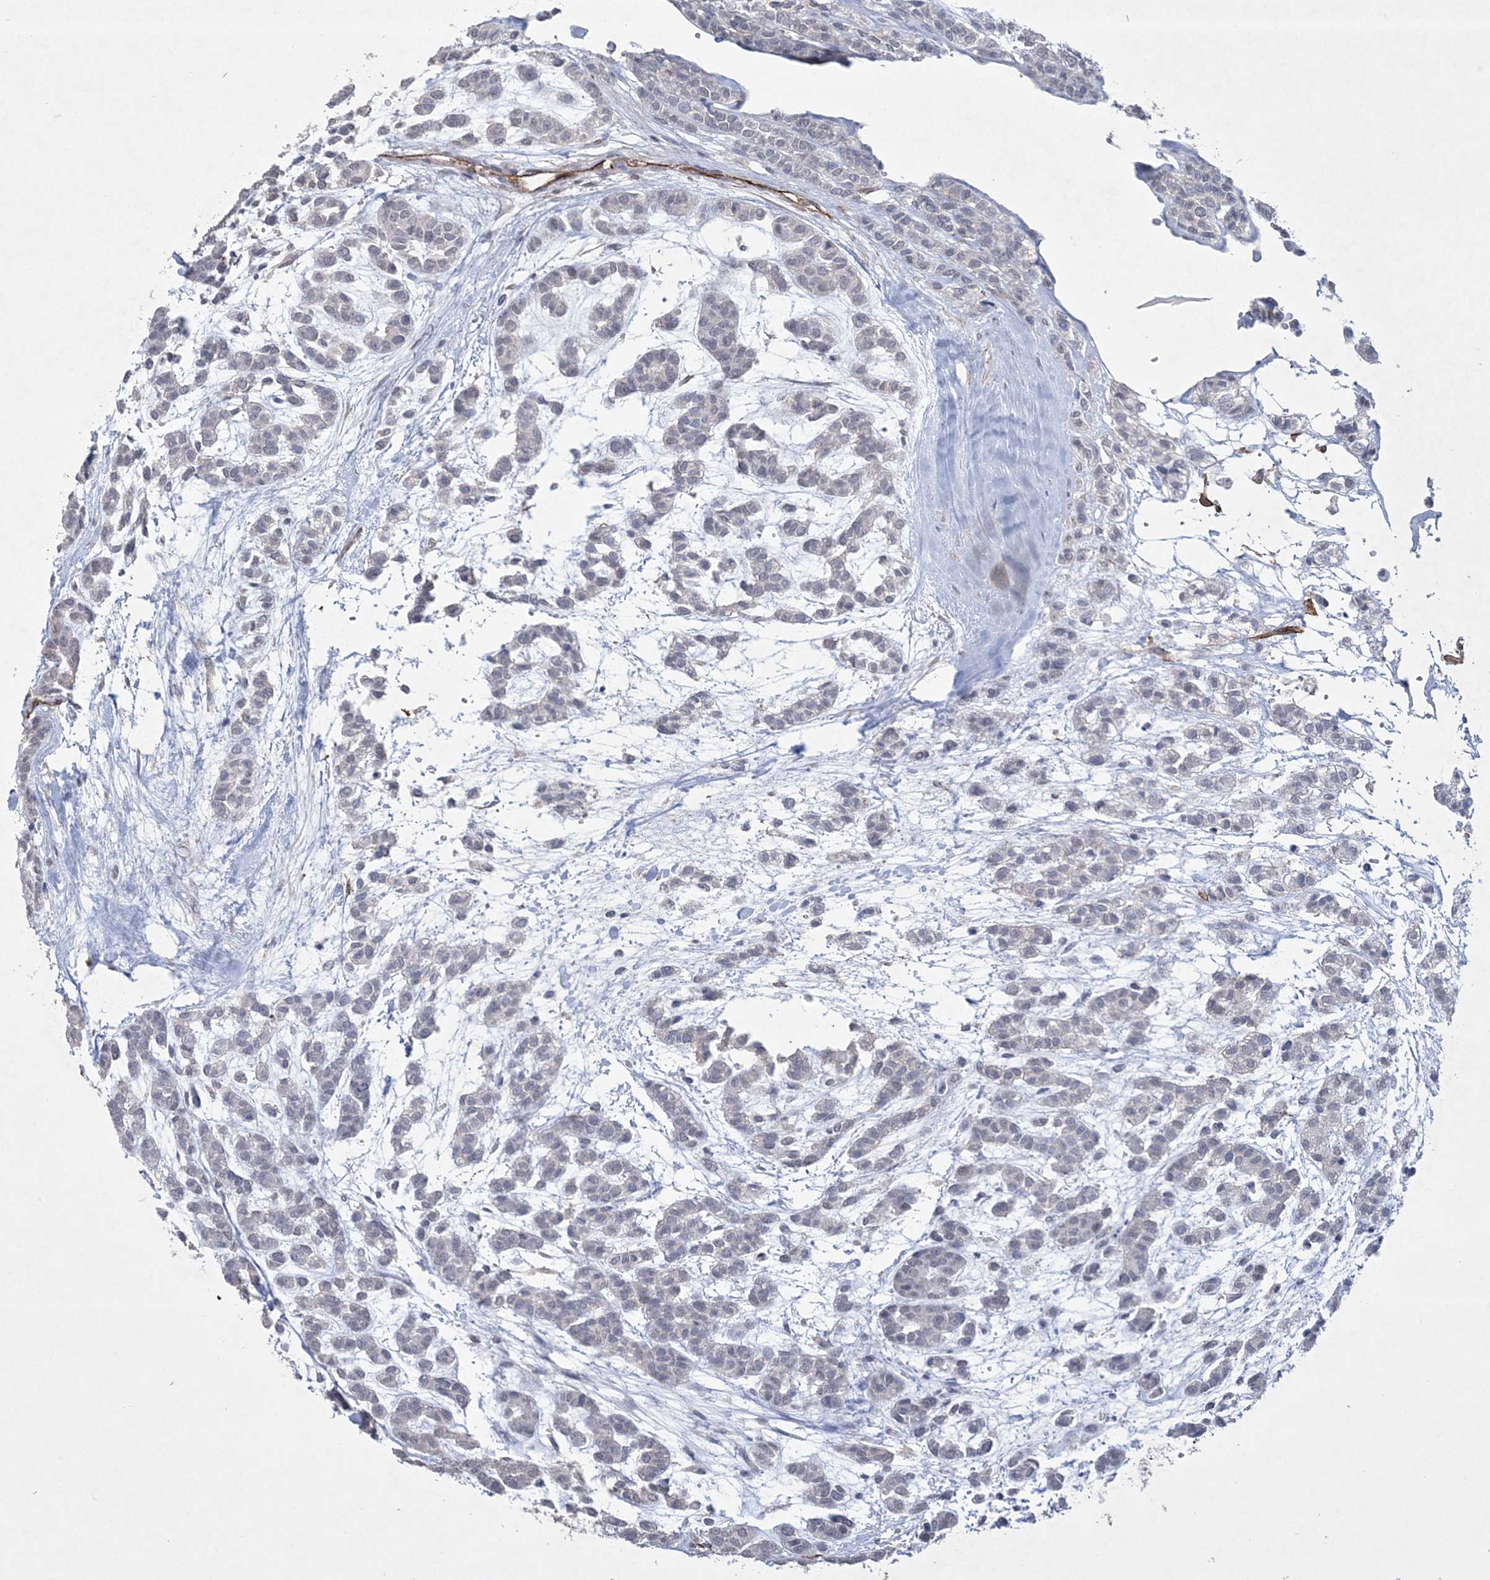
{"staining": {"intensity": "negative", "quantity": "none", "location": "none"}, "tissue": "head and neck cancer", "cell_type": "Tumor cells", "image_type": "cancer", "snomed": [{"axis": "morphology", "description": "Adenocarcinoma, NOS"}, {"axis": "morphology", "description": "Adenoma, NOS"}, {"axis": "topography", "description": "Head-Neck"}], "caption": "Immunohistochemical staining of adenoma (head and neck) shows no significant expression in tumor cells. The staining was performed using DAB (3,3'-diaminobenzidine) to visualize the protein expression in brown, while the nuclei were stained in blue with hematoxylin (Magnification: 20x).", "gene": "DPCD", "patient": {"sex": "female", "age": 55}}